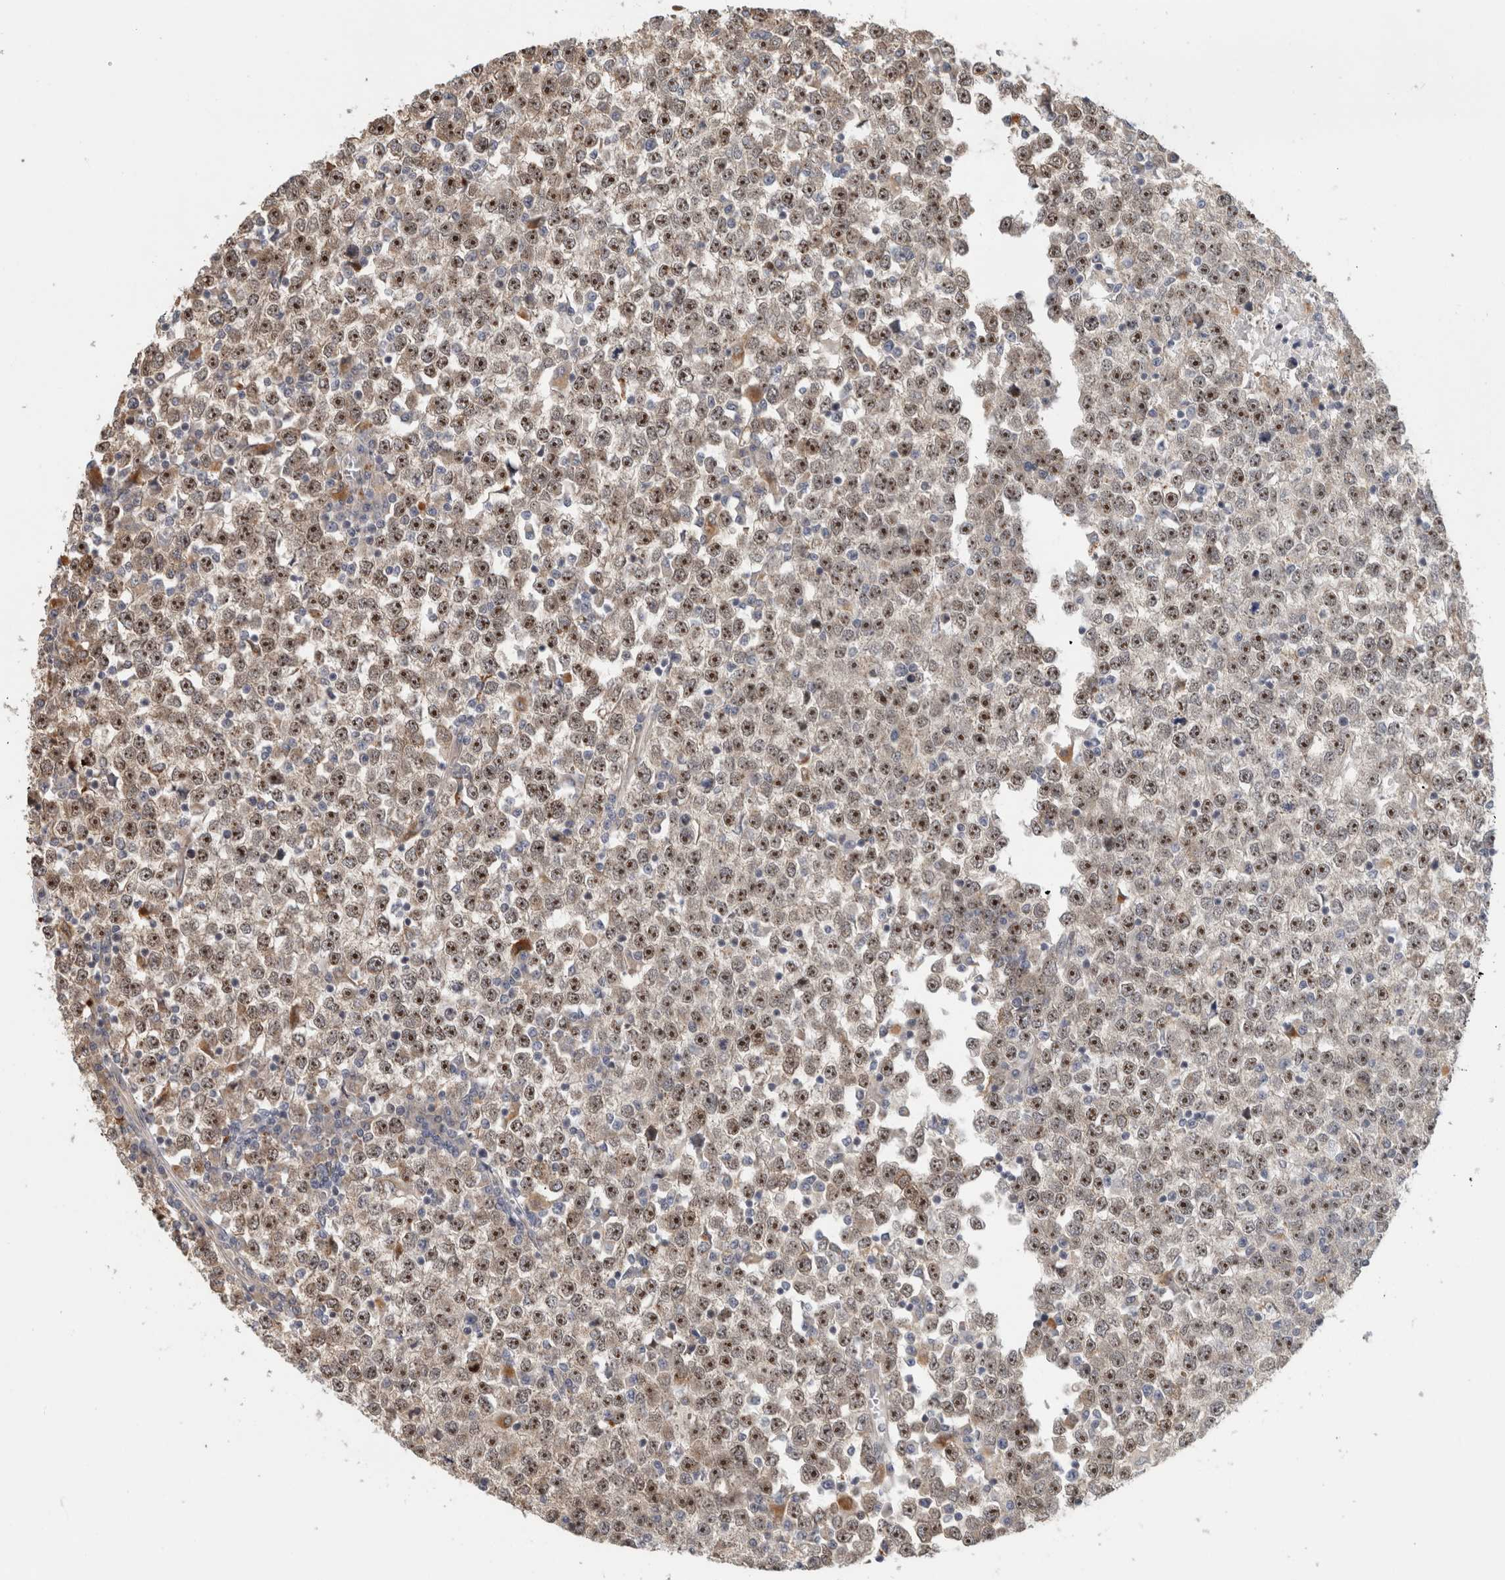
{"staining": {"intensity": "strong", "quantity": ">75%", "location": "nuclear"}, "tissue": "testis cancer", "cell_type": "Tumor cells", "image_type": "cancer", "snomed": [{"axis": "morphology", "description": "Seminoma, NOS"}, {"axis": "topography", "description": "Testis"}], "caption": "Immunohistochemistry (IHC) (DAB) staining of human testis cancer displays strong nuclear protein positivity in about >75% of tumor cells. Immunohistochemistry stains the protein in brown and the nuclei are stained blue.", "gene": "NAB2", "patient": {"sex": "male", "age": 65}}